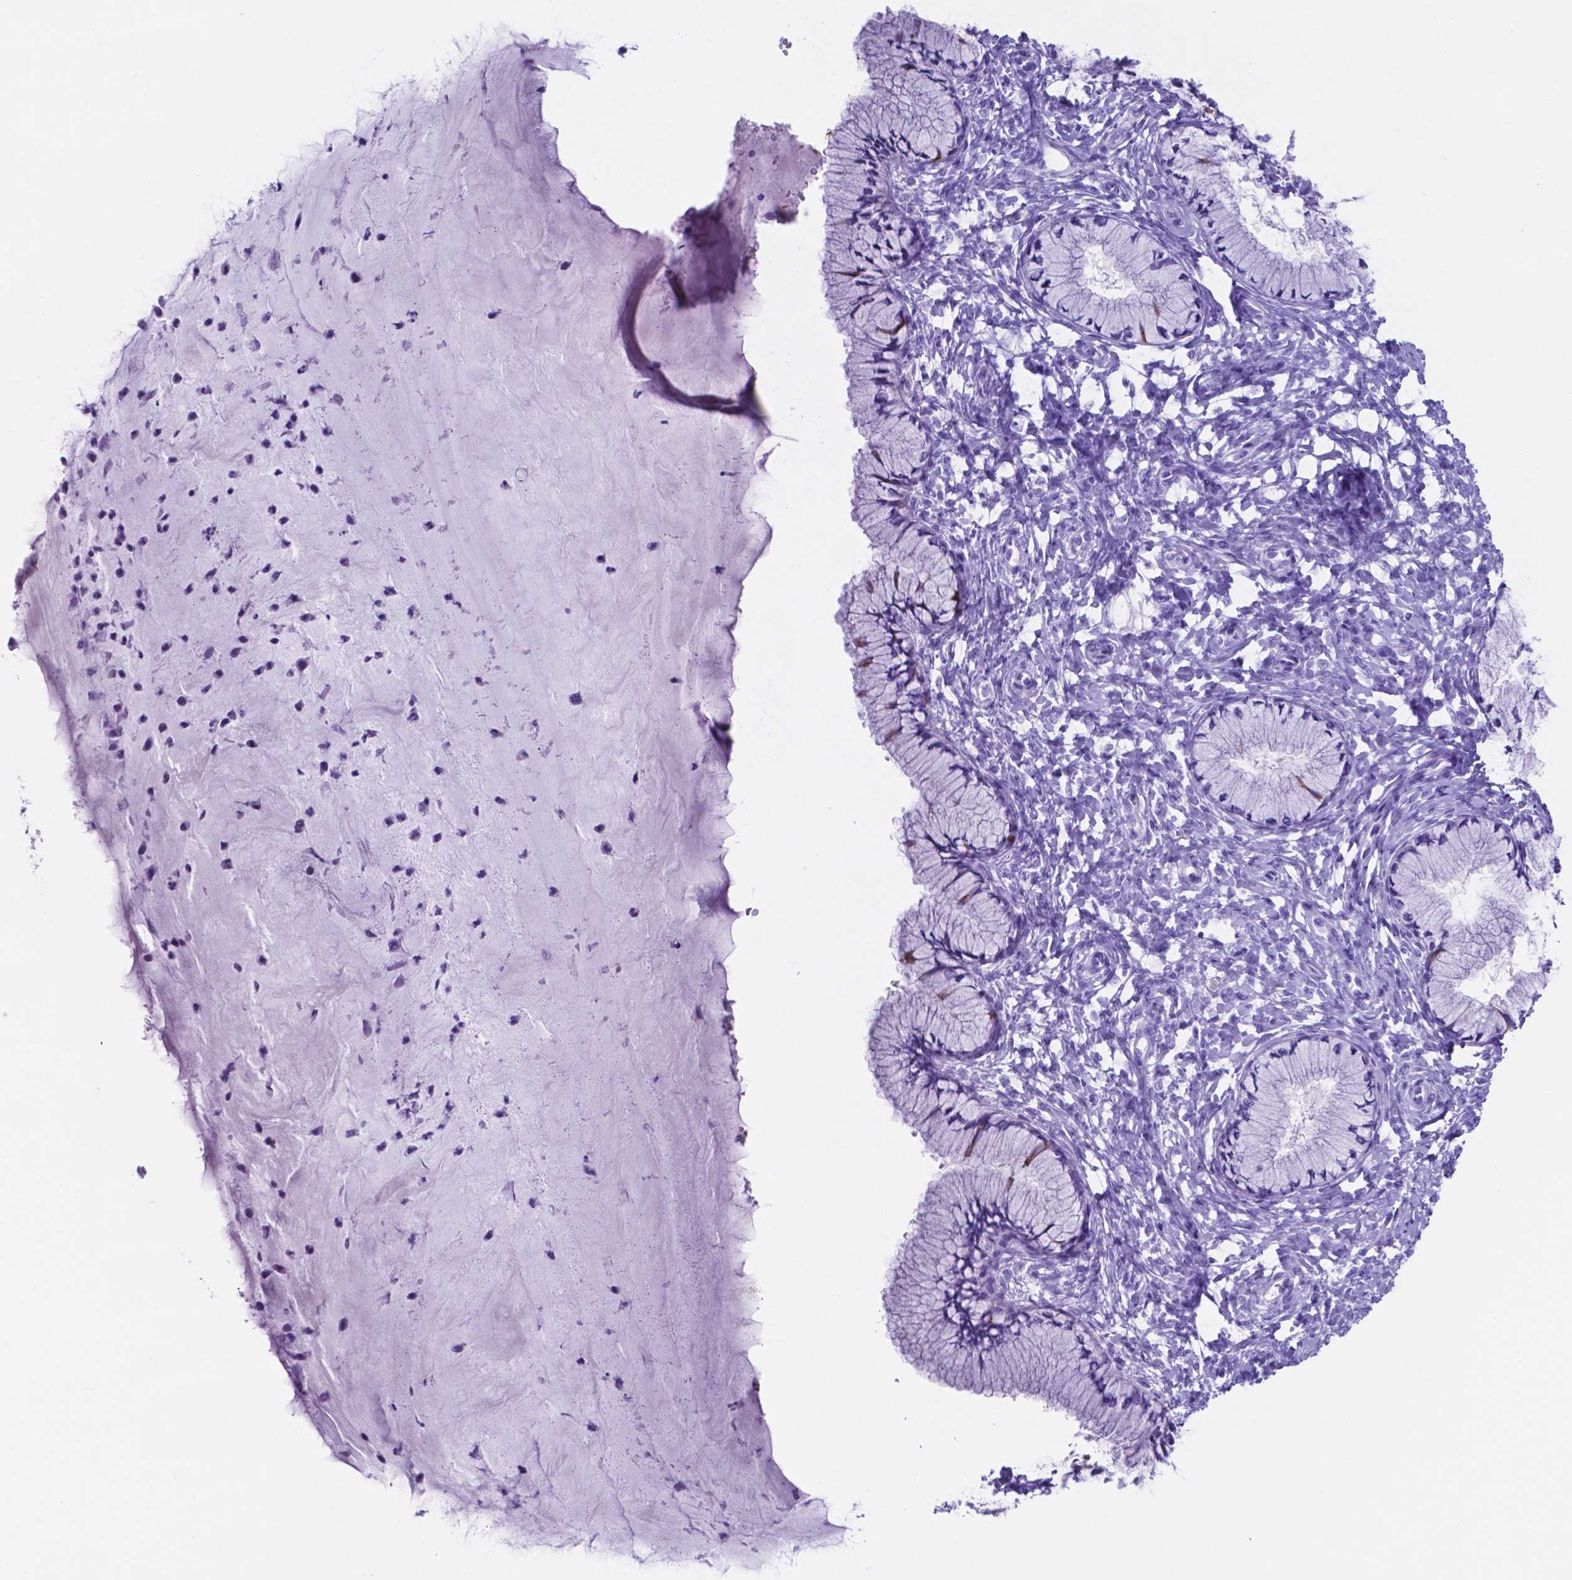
{"staining": {"intensity": "negative", "quantity": "none", "location": "none"}, "tissue": "cervix", "cell_type": "Glandular cells", "image_type": "normal", "snomed": [{"axis": "morphology", "description": "Normal tissue, NOS"}, {"axis": "topography", "description": "Cervix"}], "caption": "This micrograph is of benign cervix stained with immunohistochemistry to label a protein in brown with the nuclei are counter-stained blue. There is no expression in glandular cells.", "gene": "DNAAF8", "patient": {"sex": "female", "age": 37}}